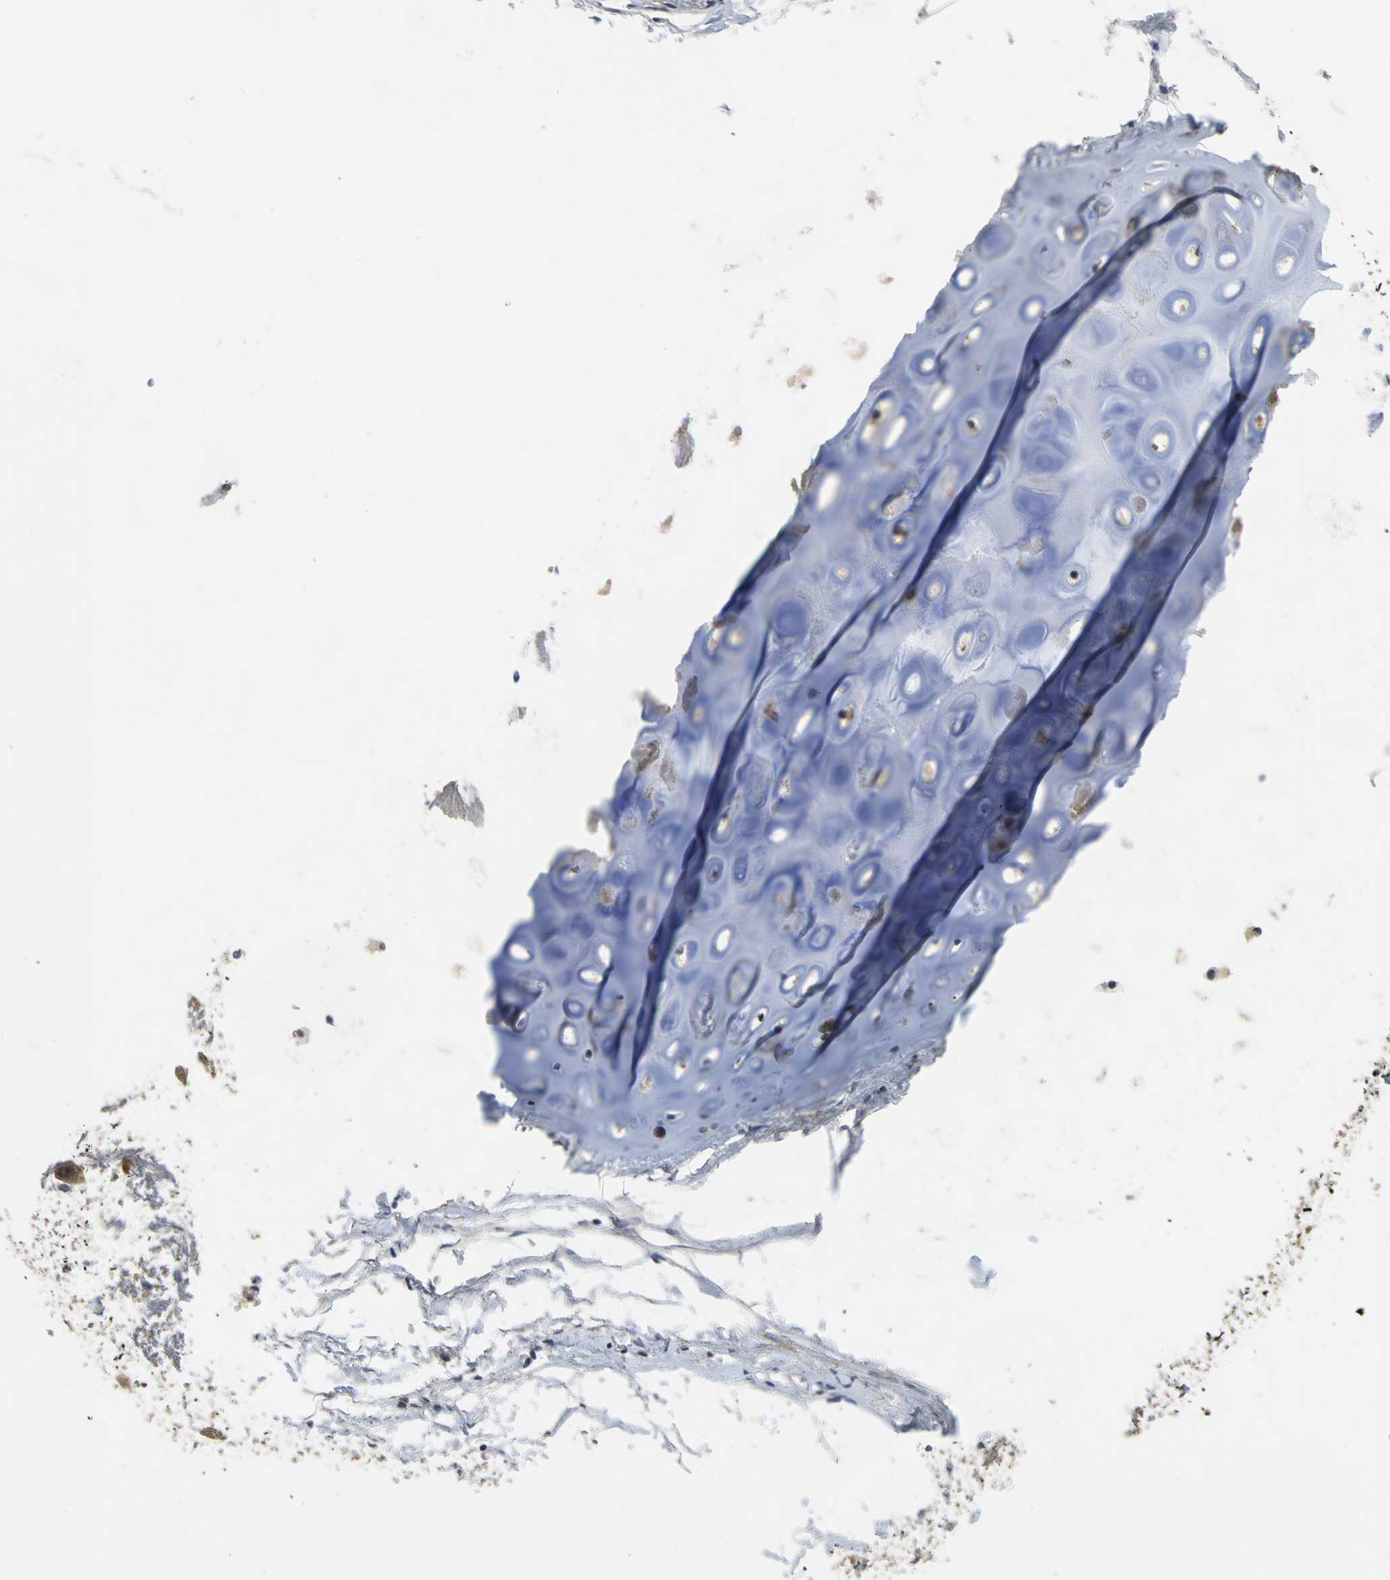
{"staining": {"intensity": "weak", "quantity": "25%-75%", "location": "cytoplasmic/membranous"}, "tissue": "adipose tissue", "cell_type": "Adipocytes", "image_type": "normal", "snomed": [{"axis": "morphology", "description": "Normal tissue, NOS"}, {"axis": "topography", "description": "Cartilage tissue"}, {"axis": "topography", "description": "Bronchus"}], "caption": "There is low levels of weak cytoplasmic/membranous expression in adipocytes of benign adipose tissue, as demonstrated by immunohistochemical staining (brown color).", "gene": "OCLN", "patient": {"sex": "female", "age": 73}}